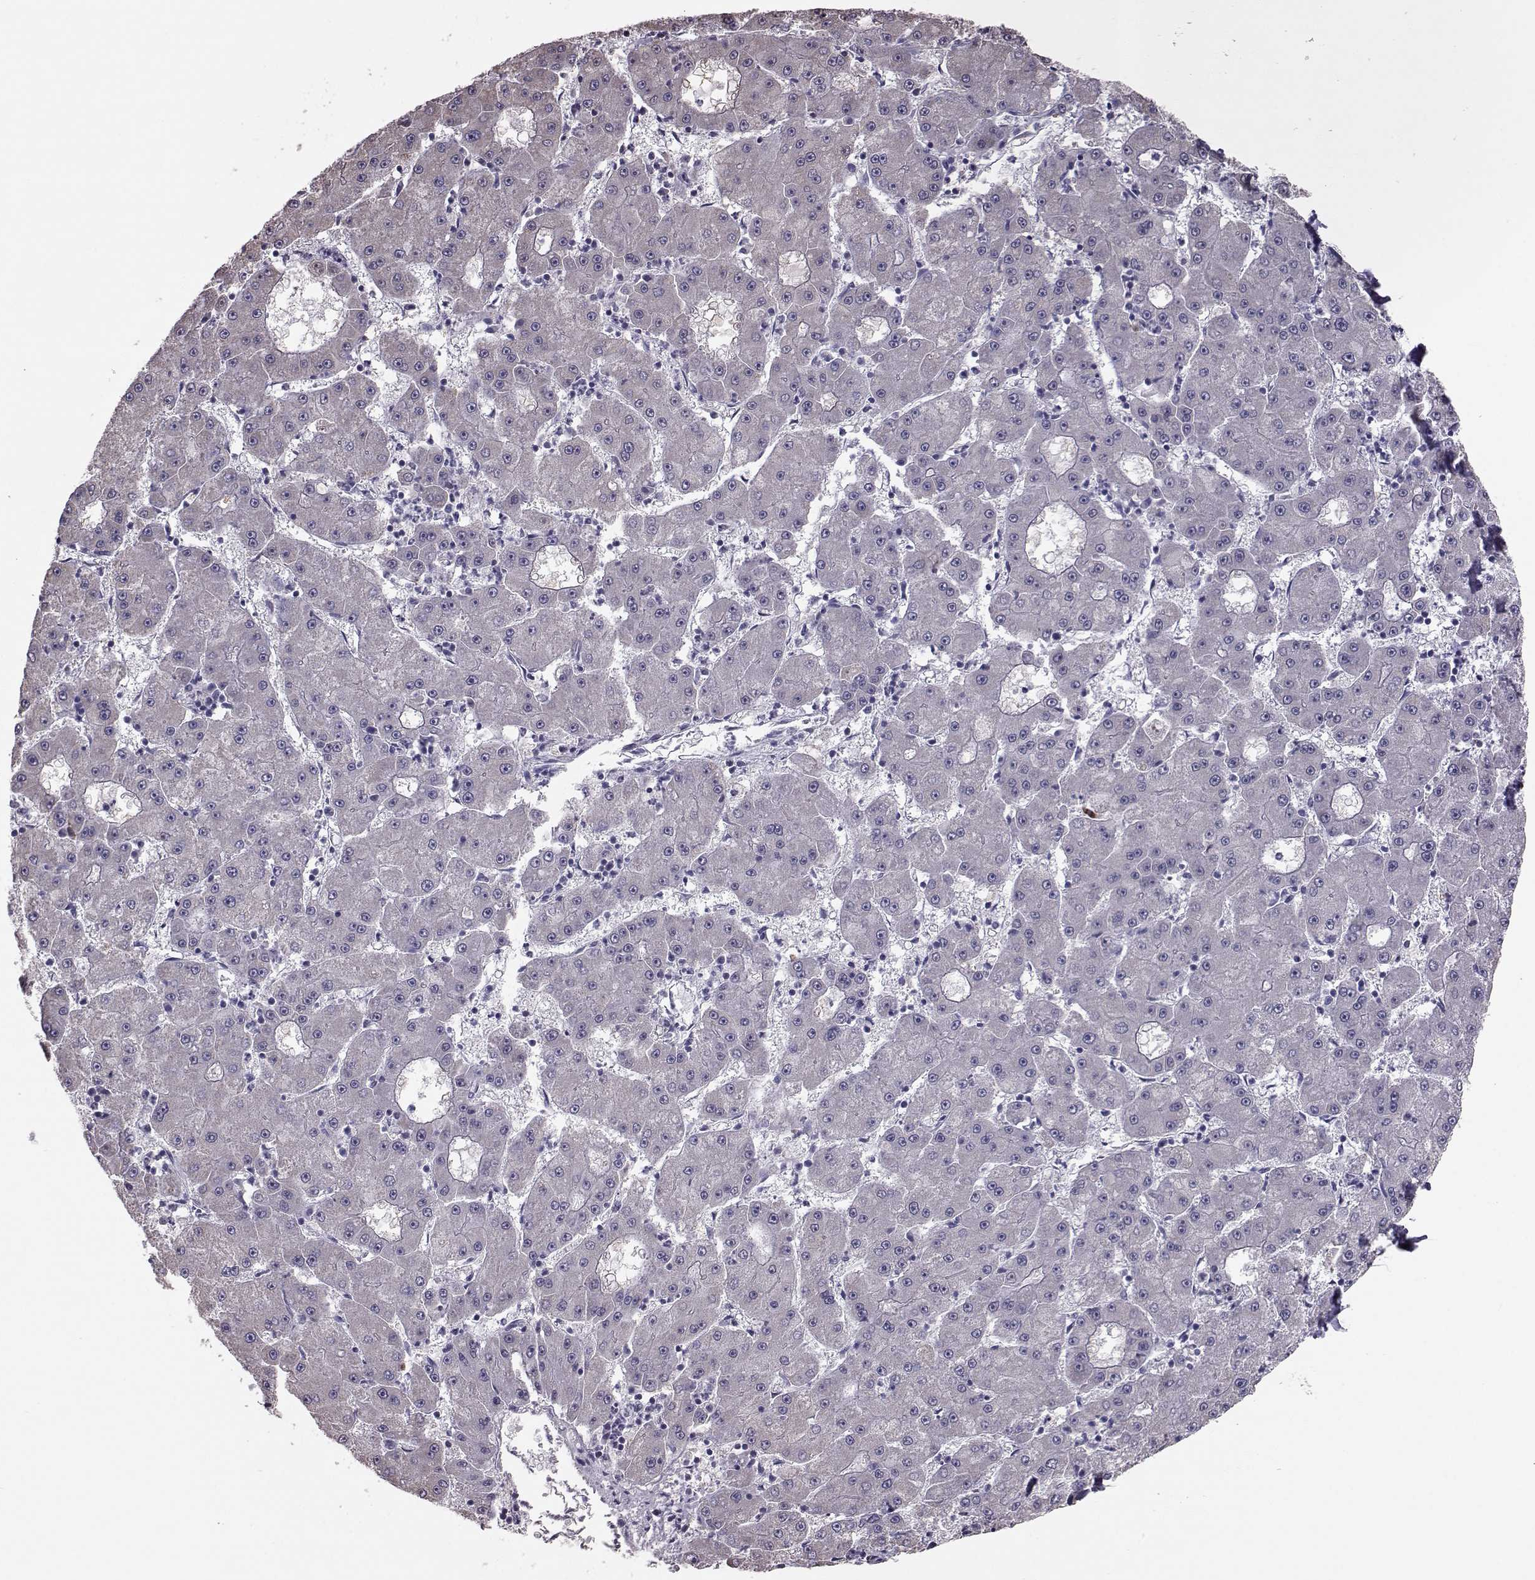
{"staining": {"intensity": "negative", "quantity": "none", "location": "none"}, "tissue": "liver cancer", "cell_type": "Tumor cells", "image_type": "cancer", "snomed": [{"axis": "morphology", "description": "Carcinoma, Hepatocellular, NOS"}, {"axis": "topography", "description": "Liver"}], "caption": "Immunohistochemical staining of liver hepatocellular carcinoma displays no significant positivity in tumor cells.", "gene": "ALDH3A1", "patient": {"sex": "male", "age": 73}}